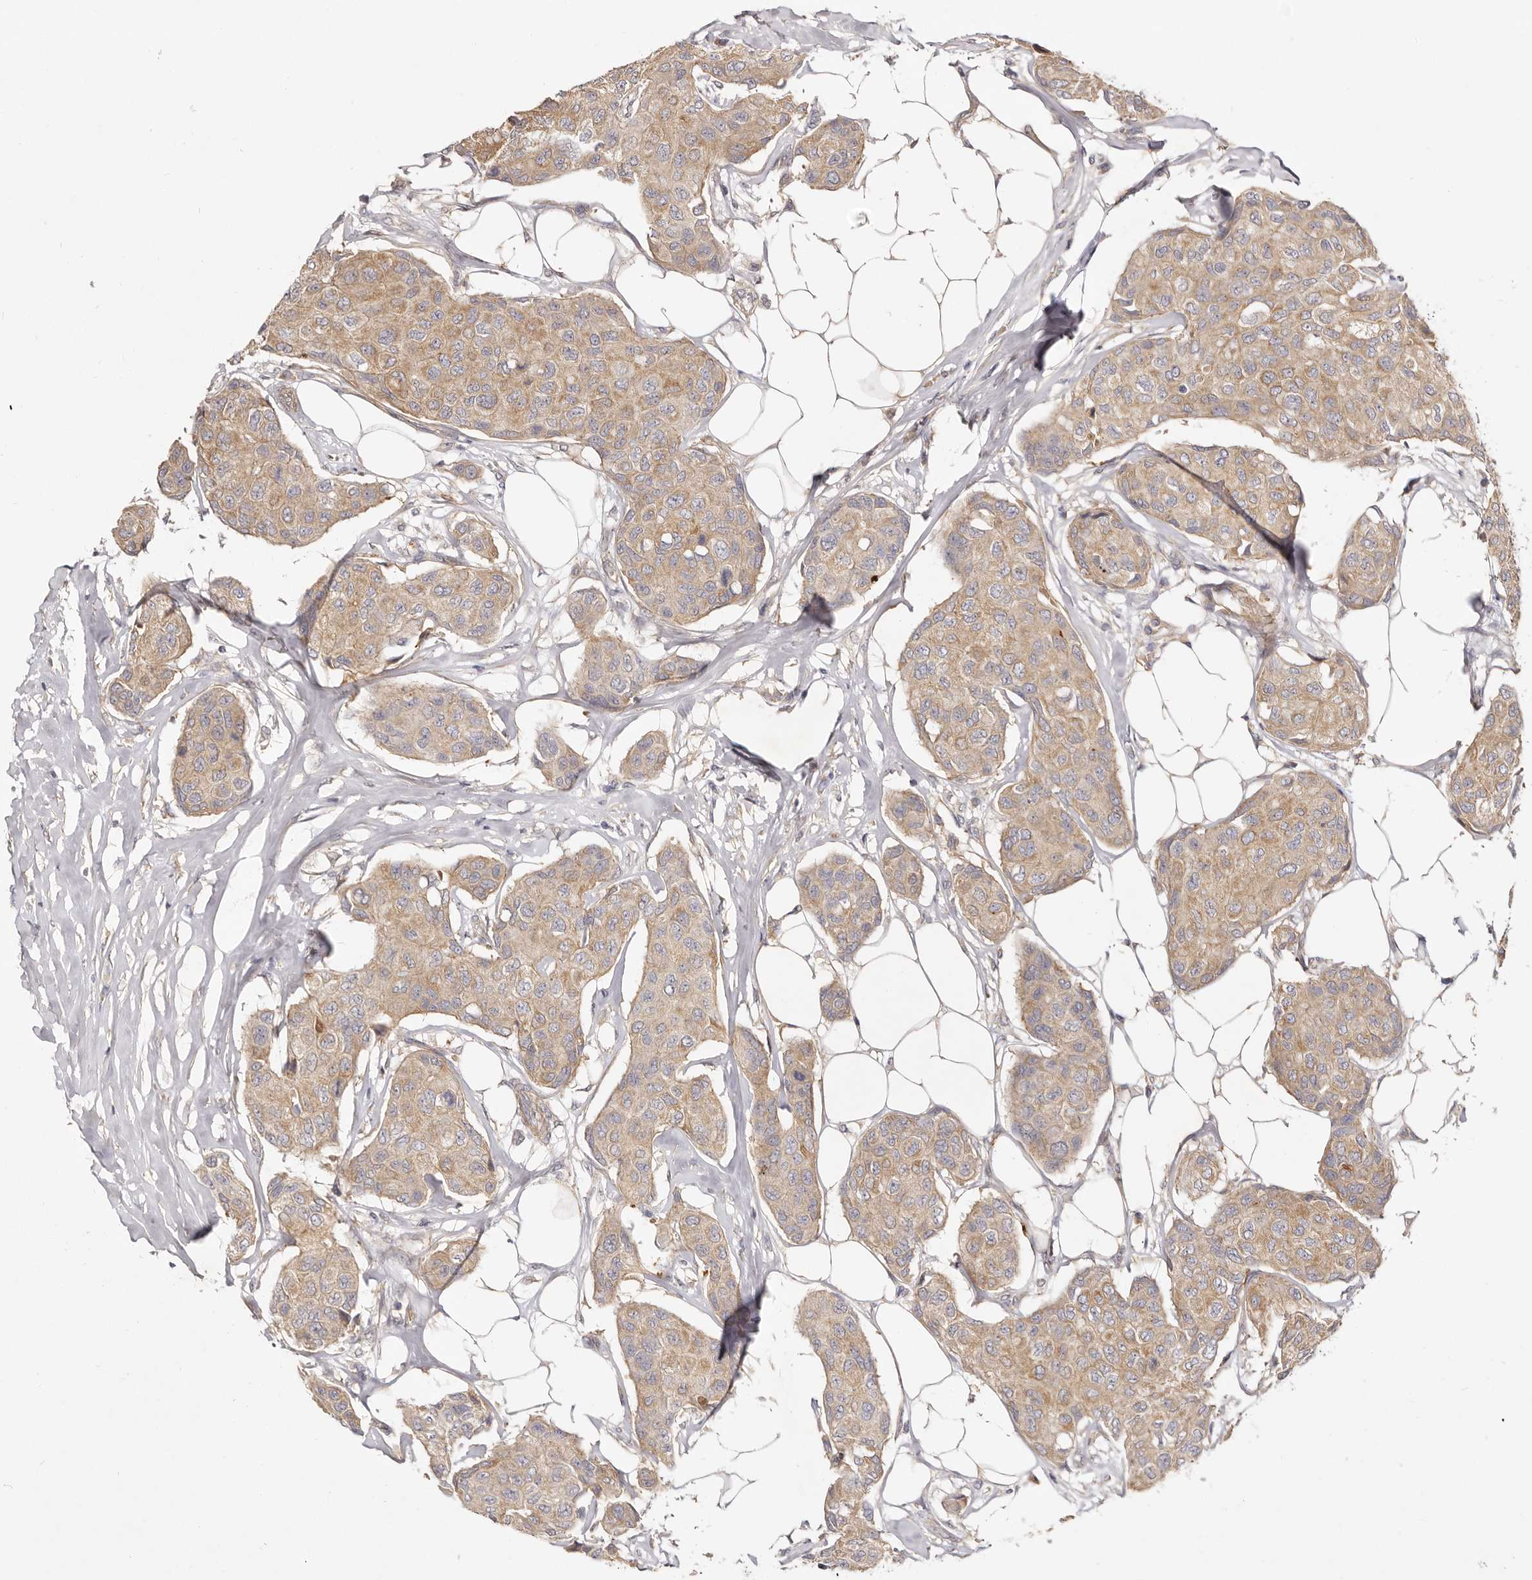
{"staining": {"intensity": "weak", "quantity": ">75%", "location": "cytoplasmic/membranous"}, "tissue": "breast cancer", "cell_type": "Tumor cells", "image_type": "cancer", "snomed": [{"axis": "morphology", "description": "Duct carcinoma"}, {"axis": "topography", "description": "Breast"}], "caption": "Protein staining of breast invasive ductal carcinoma tissue reveals weak cytoplasmic/membranous expression in approximately >75% of tumor cells.", "gene": "ADAMTS9", "patient": {"sex": "female", "age": 80}}